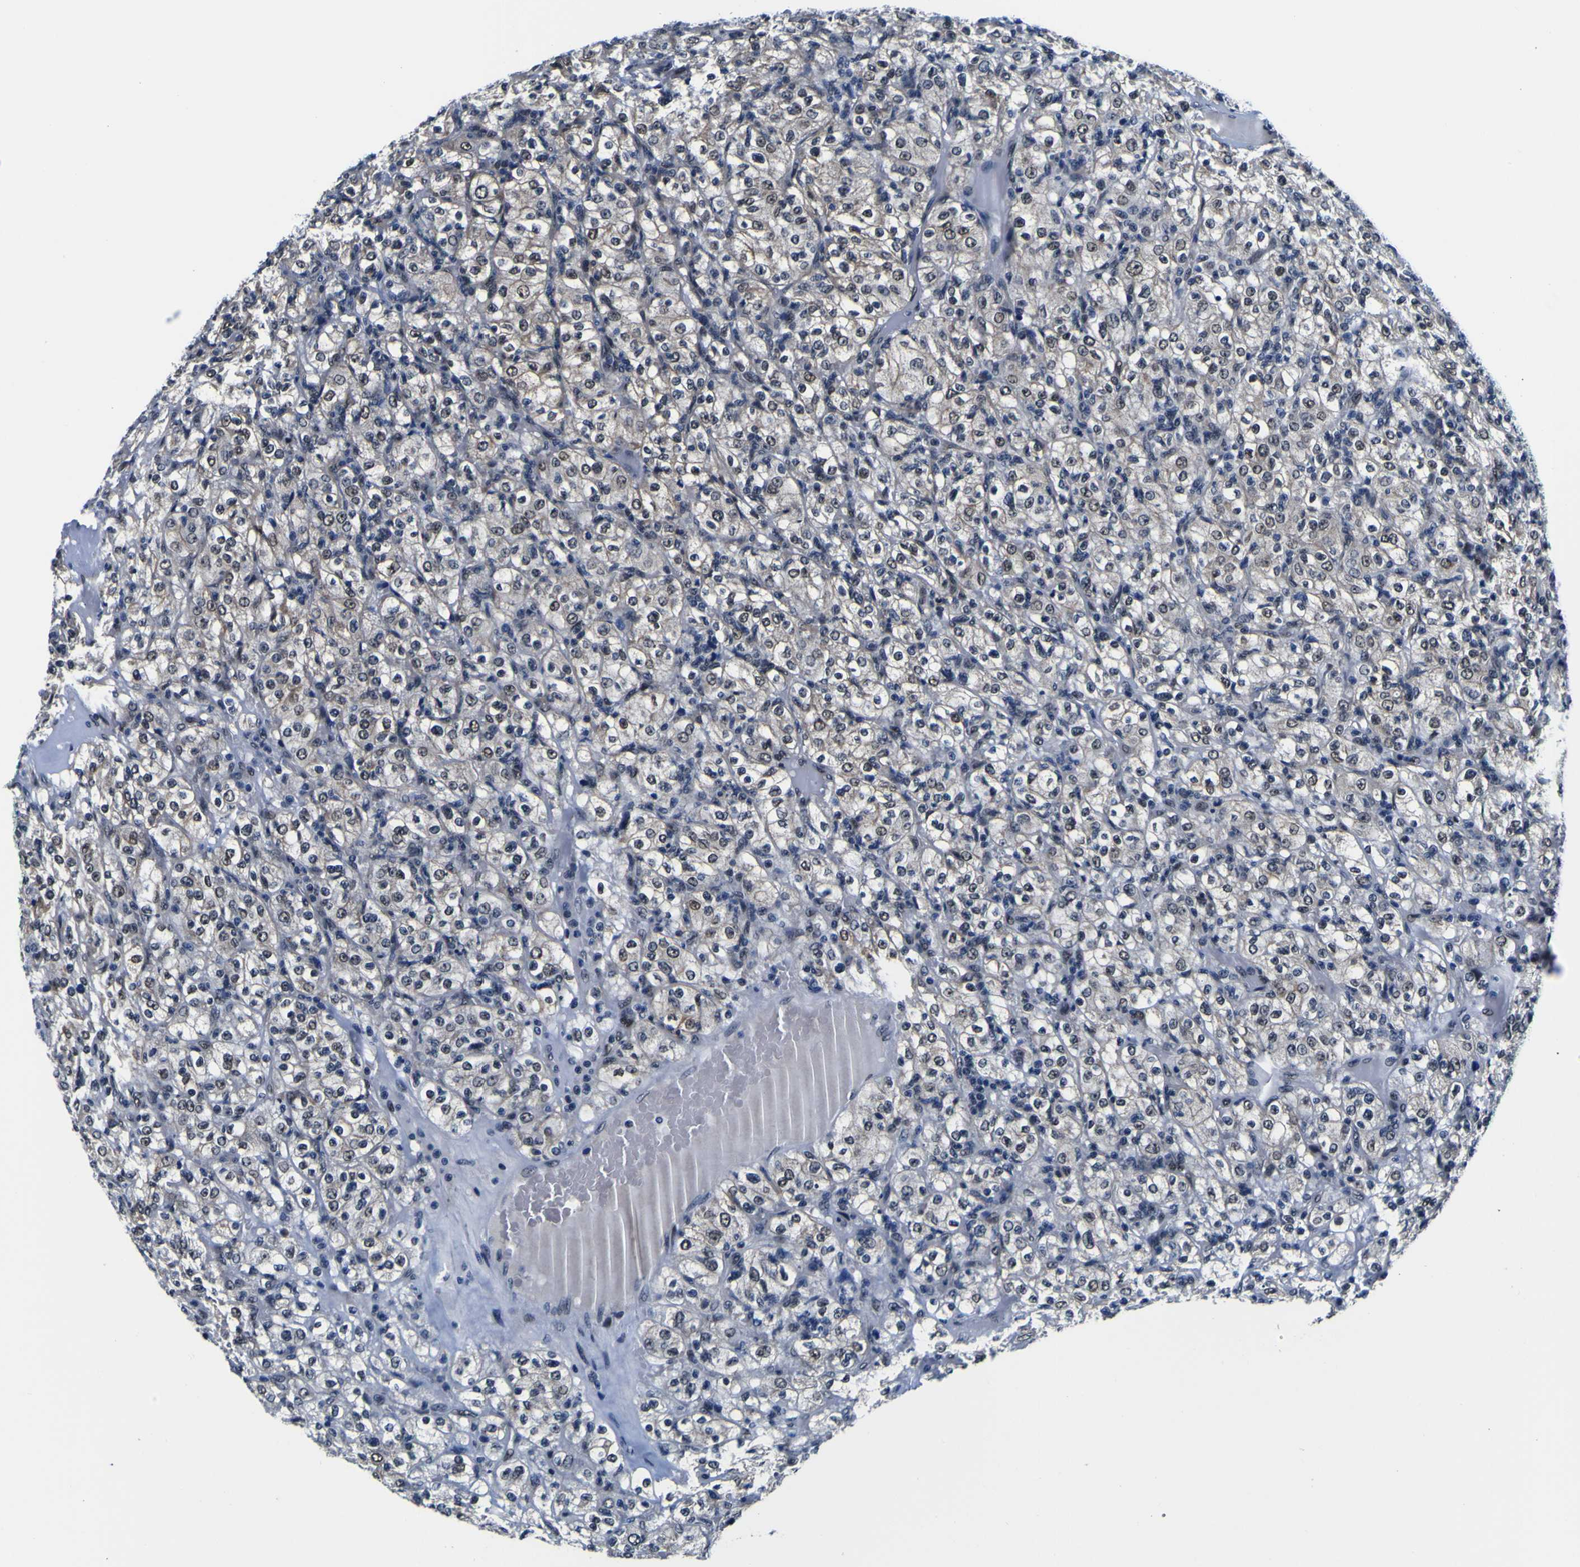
{"staining": {"intensity": "weak", "quantity": "<25%", "location": "nuclear"}, "tissue": "renal cancer", "cell_type": "Tumor cells", "image_type": "cancer", "snomed": [{"axis": "morphology", "description": "Normal tissue, NOS"}, {"axis": "morphology", "description": "Adenocarcinoma, NOS"}, {"axis": "topography", "description": "Kidney"}], "caption": "An immunohistochemistry (IHC) micrograph of renal adenocarcinoma is shown. There is no staining in tumor cells of renal adenocarcinoma.", "gene": "CUL4B", "patient": {"sex": "female", "age": 72}}